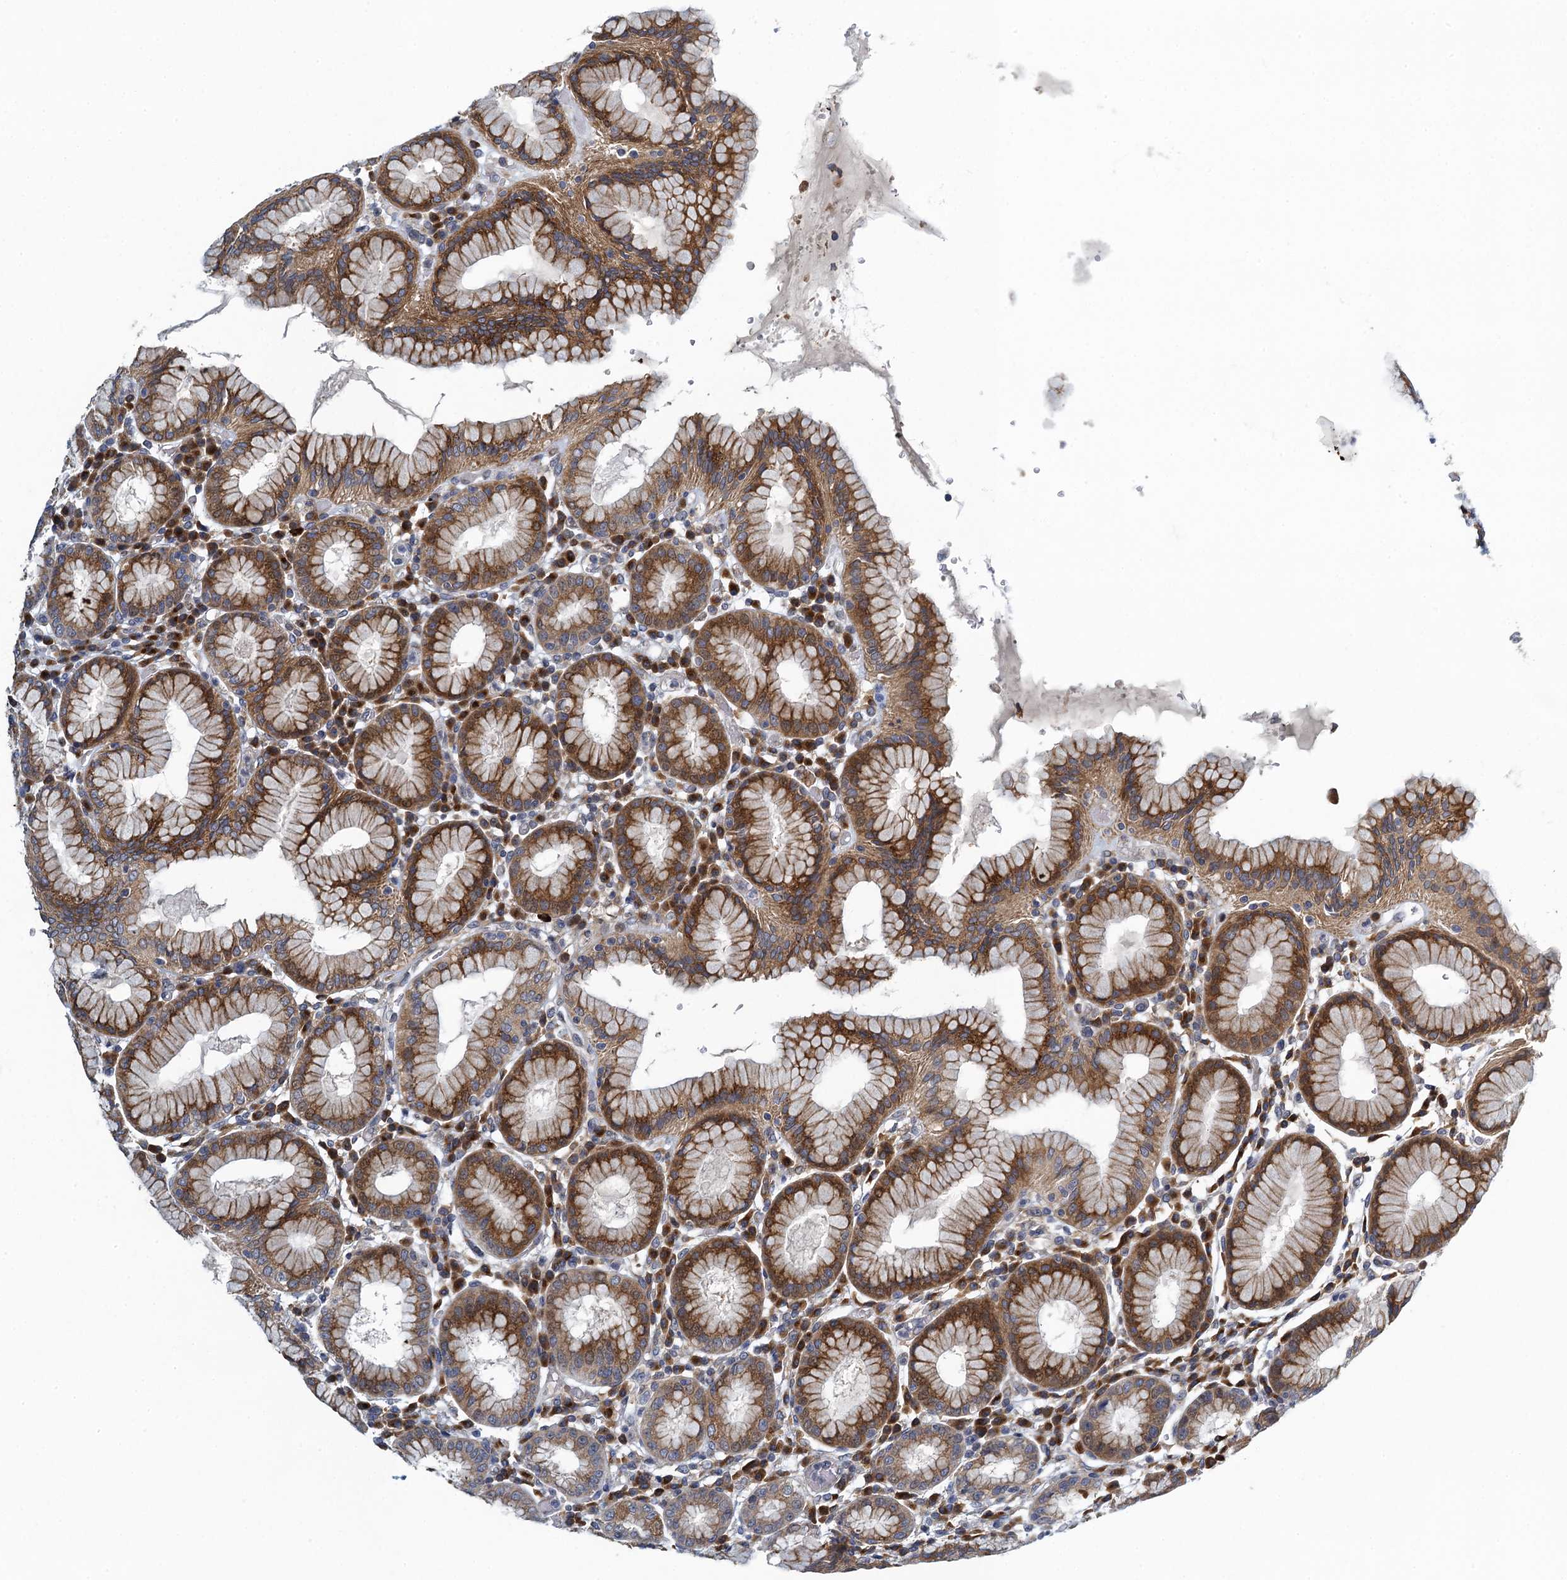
{"staining": {"intensity": "moderate", "quantity": ">75%", "location": "cytoplasmic/membranous"}, "tissue": "stomach", "cell_type": "Glandular cells", "image_type": "normal", "snomed": [{"axis": "morphology", "description": "Normal tissue, NOS"}, {"axis": "topography", "description": "Stomach"}, {"axis": "topography", "description": "Stomach, lower"}], "caption": "Protein expression analysis of normal stomach shows moderate cytoplasmic/membranous expression in about >75% of glandular cells. (Stains: DAB (3,3'-diaminobenzidine) in brown, nuclei in blue, Microscopy: brightfield microscopy at high magnification).", "gene": "ALG2", "patient": {"sex": "female", "age": 56}}